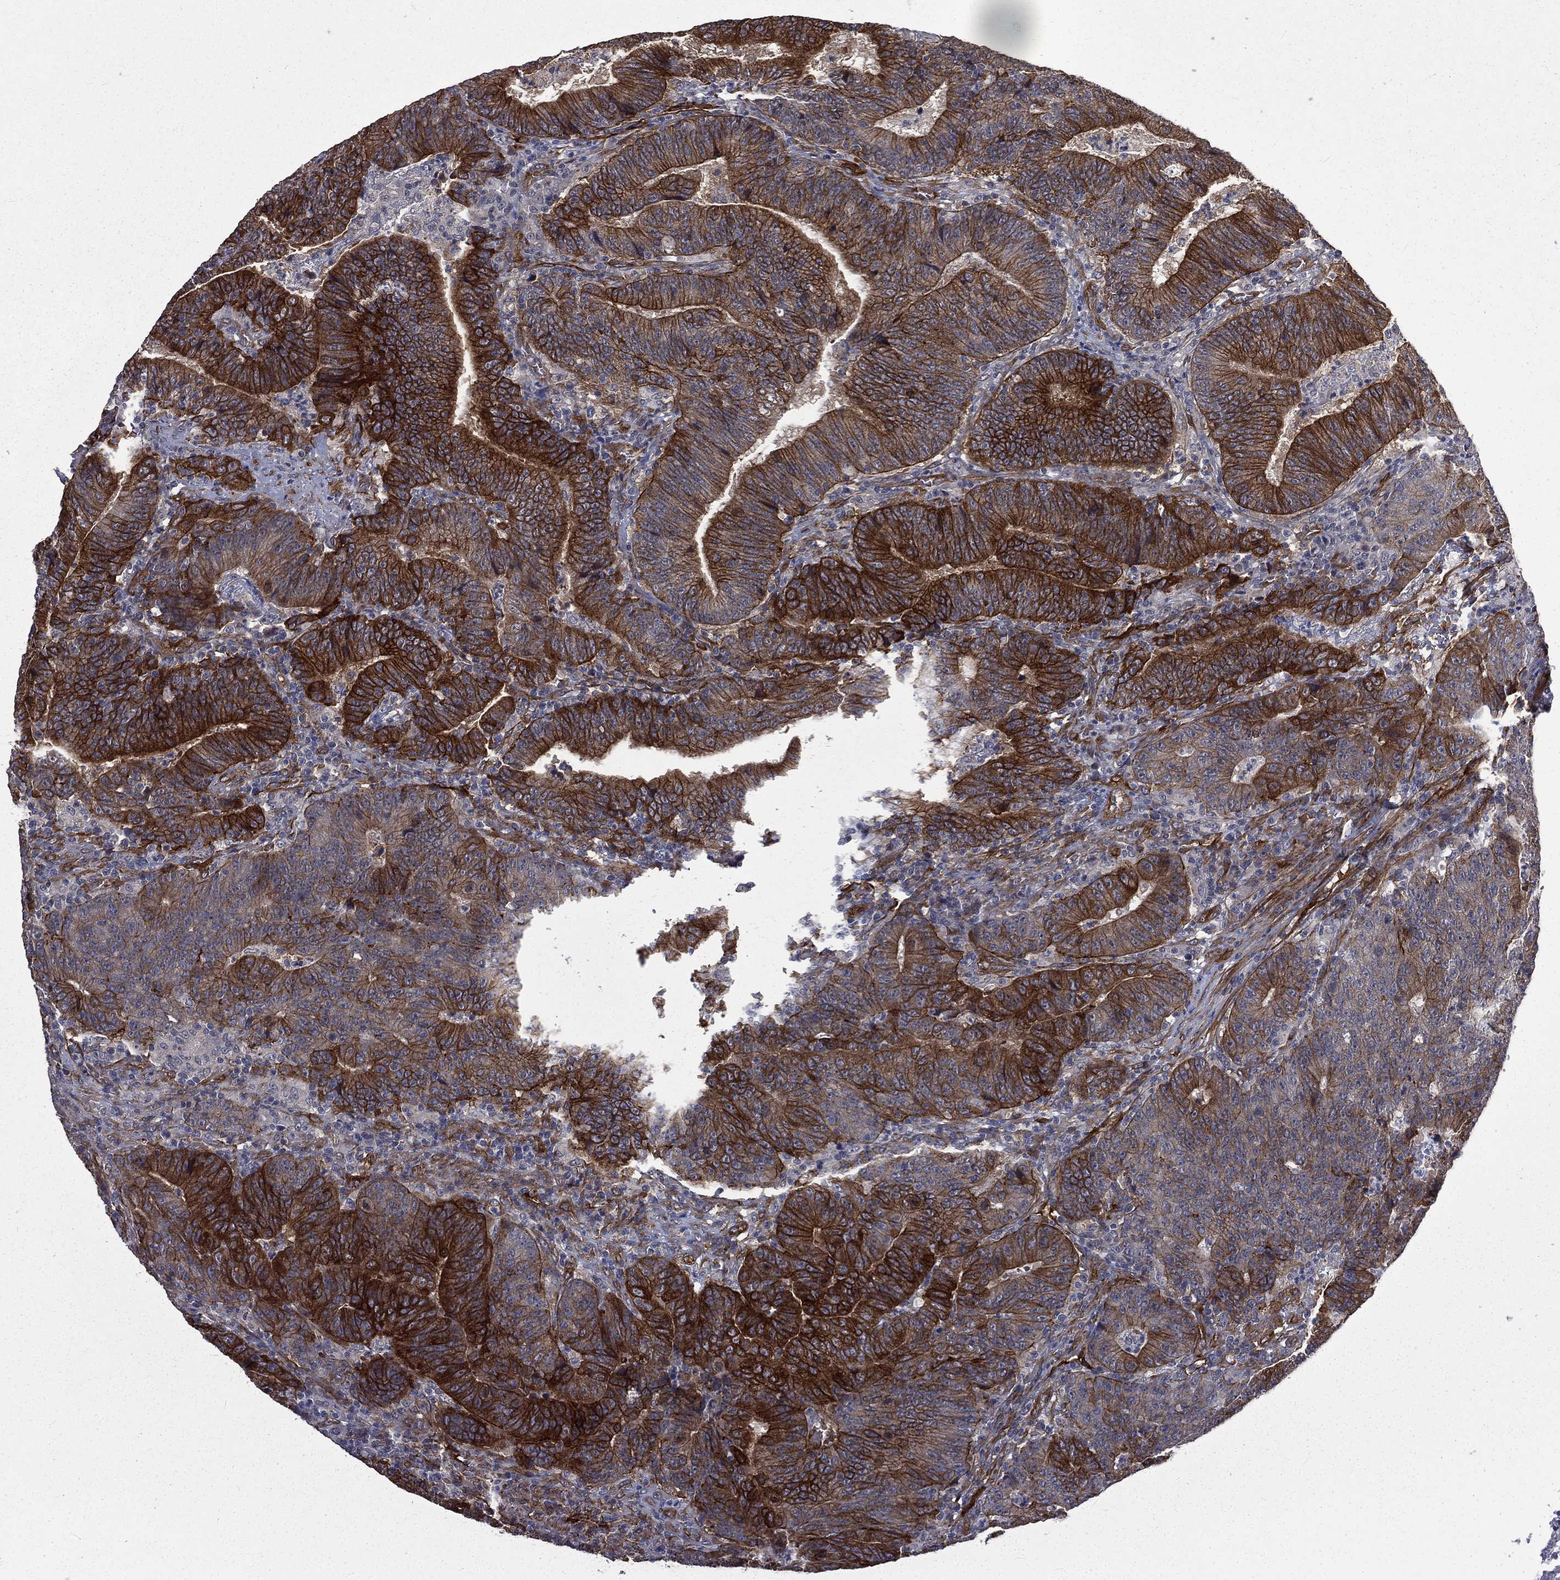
{"staining": {"intensity": "strong", "quantity": "25%-75%", "location": "cytoplasmic/membranous"}, "tissue": "colorectal cancer", "cell_type": "Tumor cells", "image_type": "cancer", "snomed": [{"axis": "morphology", "description": "Adenocarcinoma, NOS"}, {"axis": "topography", "description": "Colon"}], "caption": "A histopathology image showing strong cytoplasmic/membranous expression in approximately 25%-75% of tumor cells in colorectal adenocarcinoma, as visualized by brown immunohistochemical staining.", "gene": "PPFIBP1", "patient": {"sex": "female", "age": 75}}